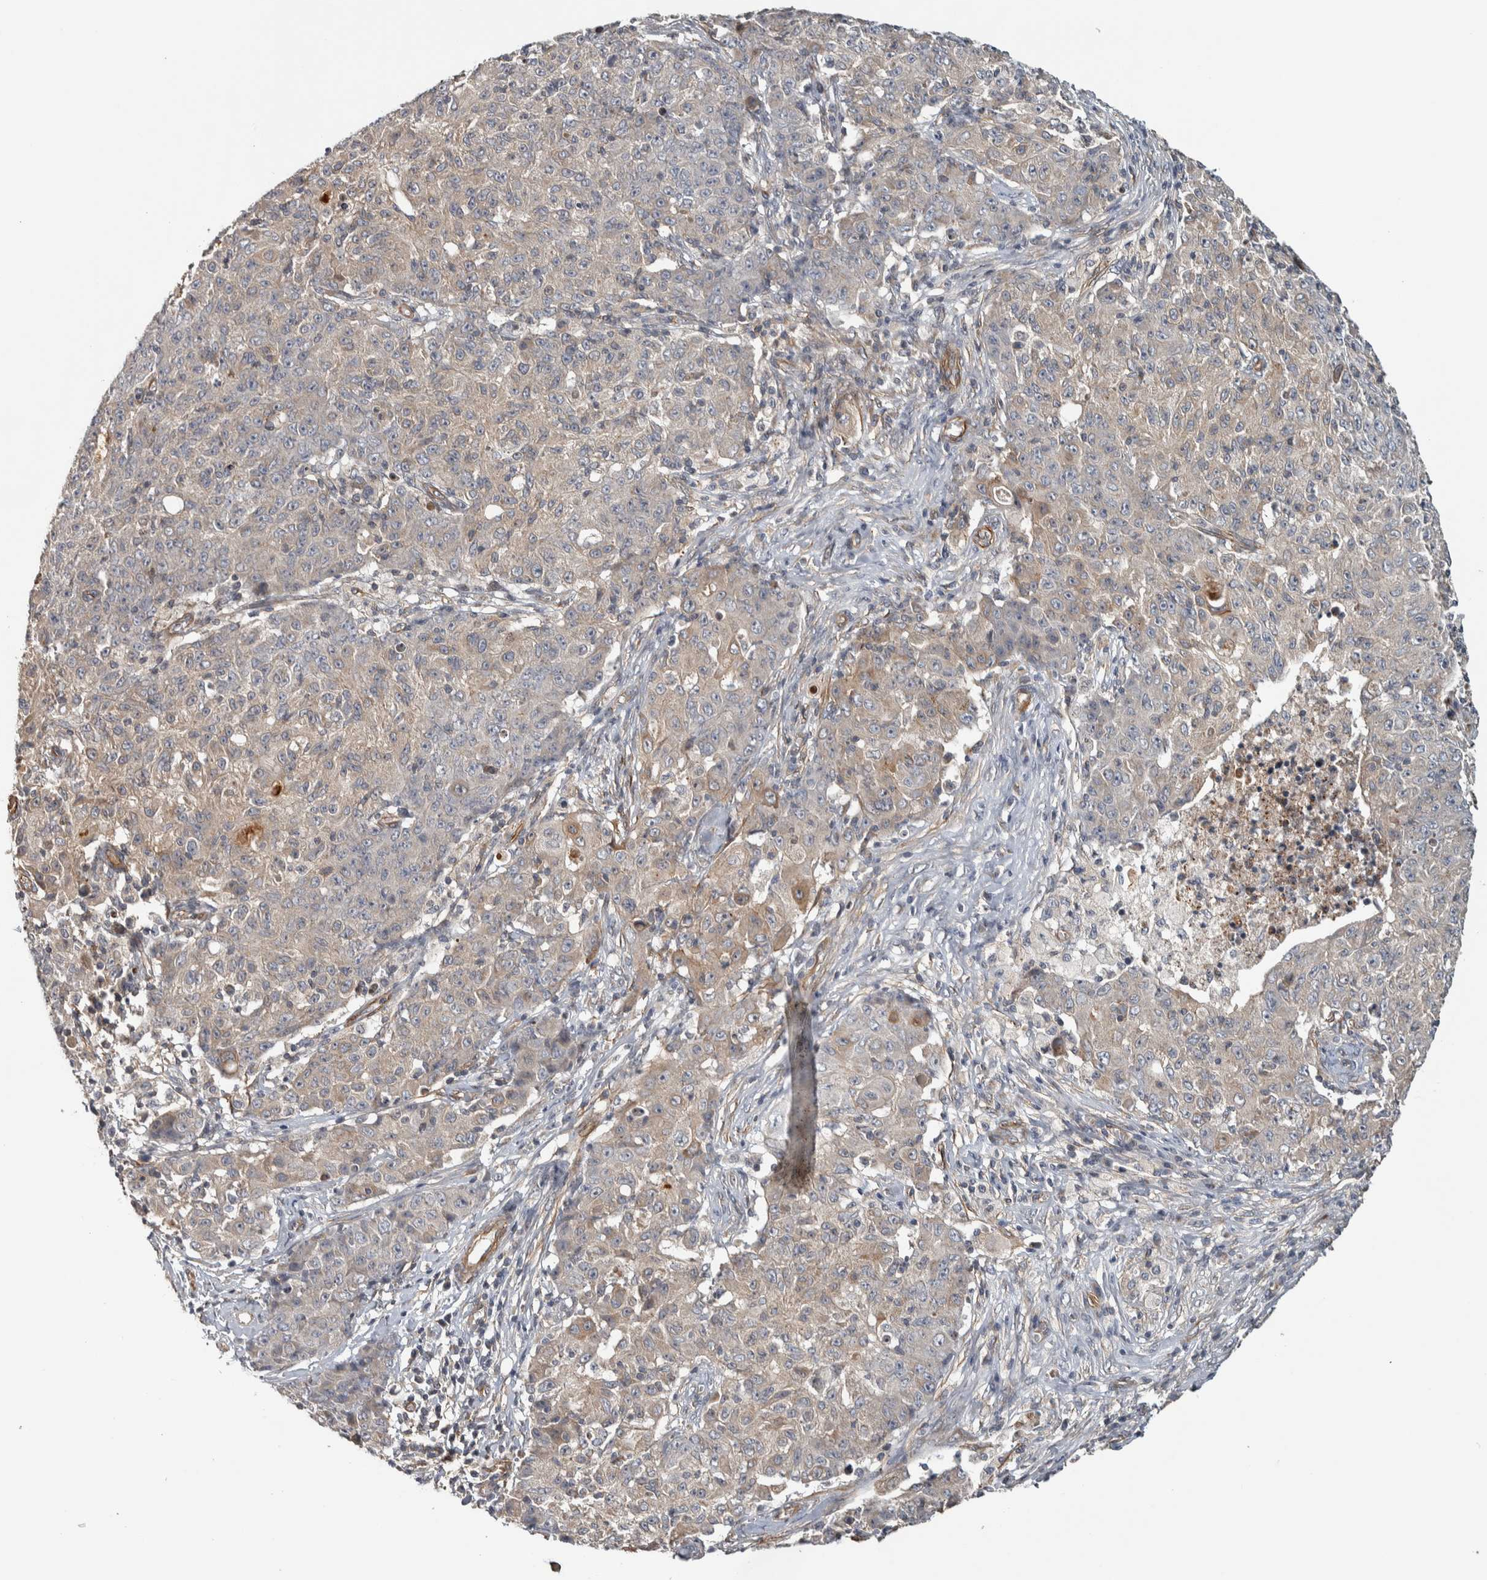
{"staining": {"intensity": "weak", "quantity": ">75%", "location": "cytoplasmic/membranous"}, "tissue": "ovarian cancer", "cell_type": "Tumor cells", "image_type": "cancer", "snomed": [{"axis": "morphology", "description": "Carcinoma, endometroid"}, {"axis": "topography", "description": "Ovary"}], "caption": "Weak cytoplasmic/membranous staining is identified in approximately >75% of tumor cells in ovarian cancer (endometroid carcinoma).", "gene": "TBC1D31", "patient": {"sex": "female", "age": 42}}